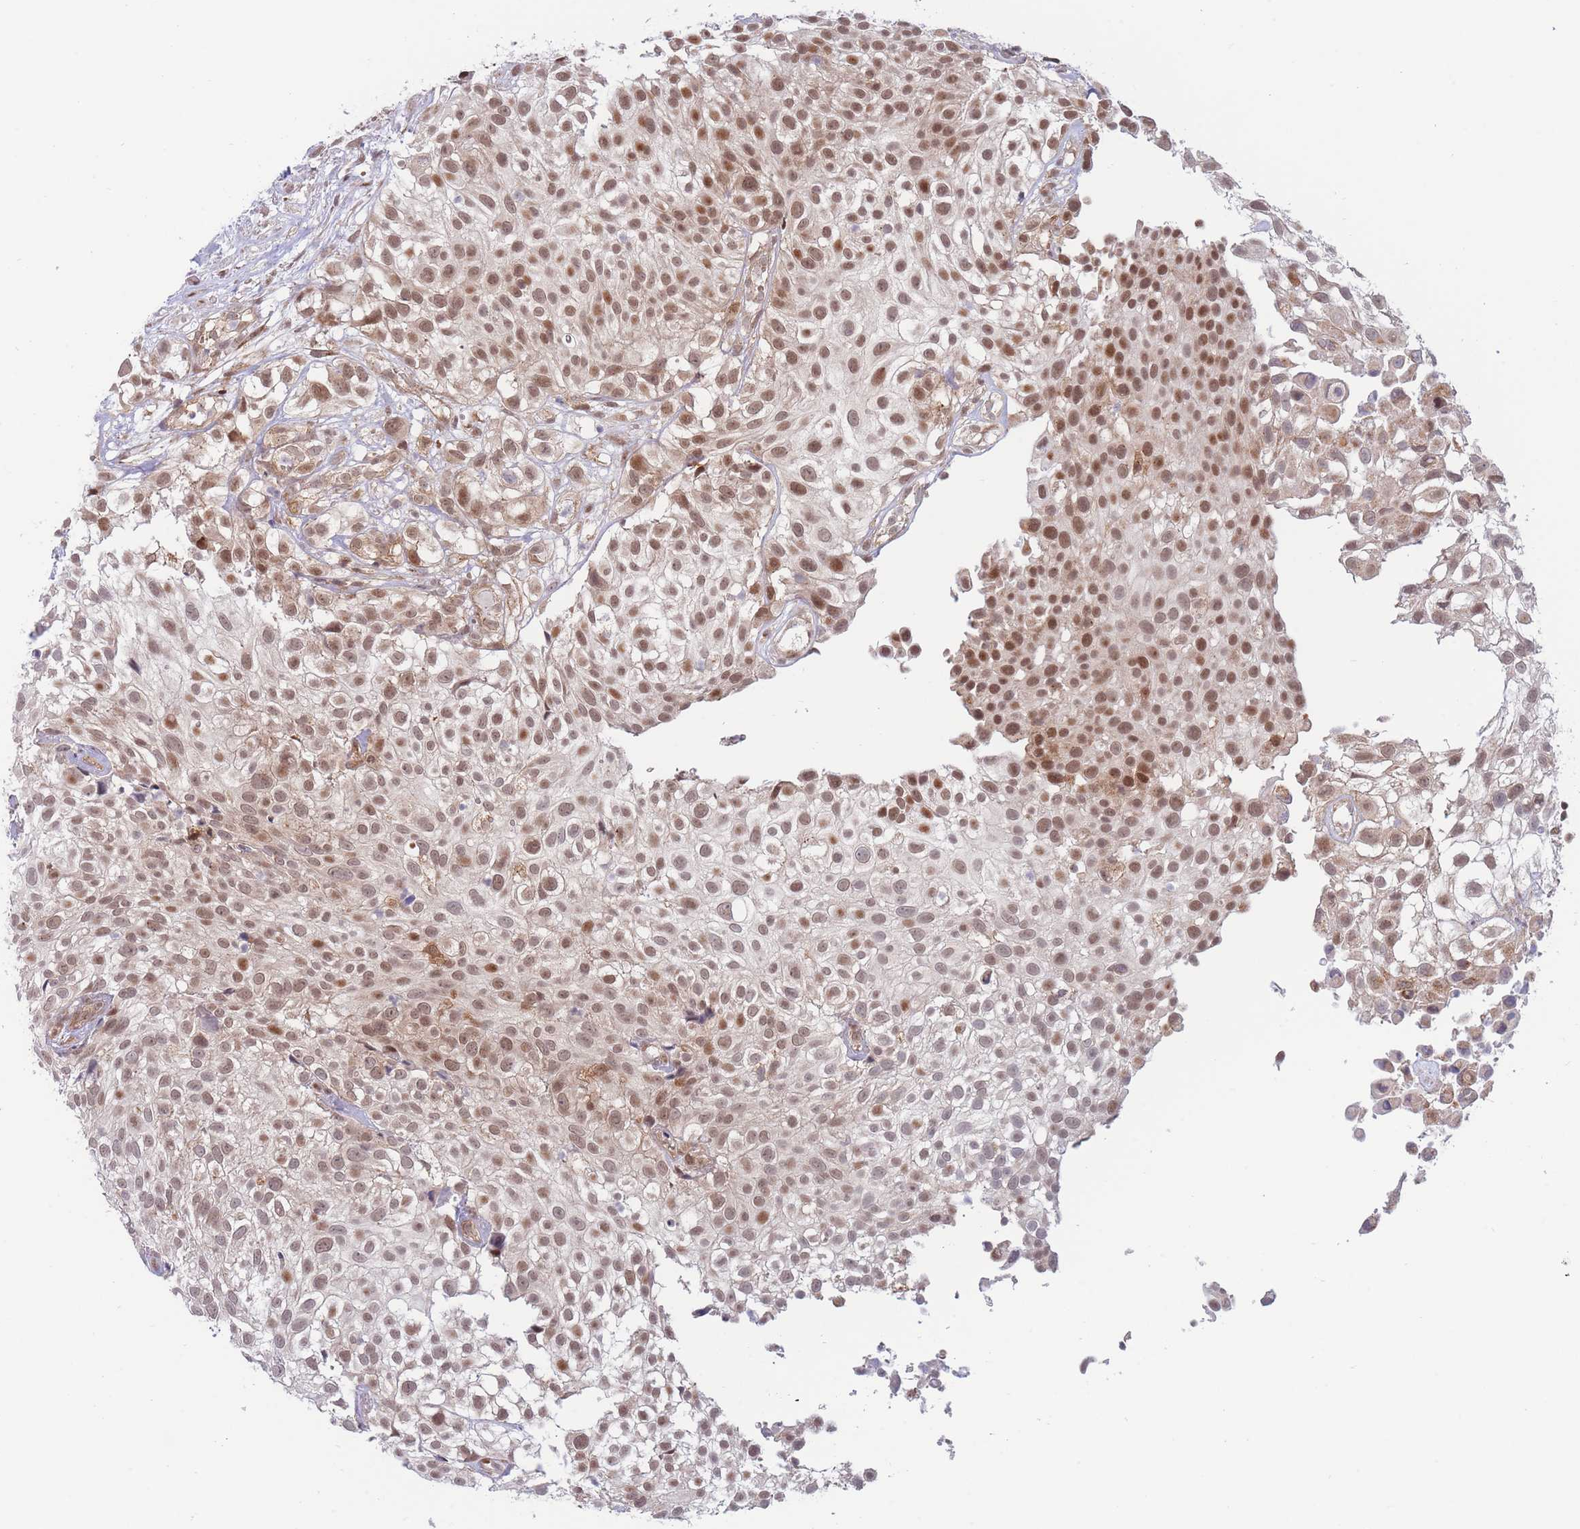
{"staining": {"intensity": "moderate", "quantity": ">75%", "location": "nuclear"}, "tissue": "urothelial cancer", "cell_type": "Tumor cells", "image_type": "cancer", "snomed": [{"axis": "morphology", "description": "Urothelial carcinoma, High grade"}, {"axis": "topography", "description": "Urinary bladder"}], "caption": "Immunohistochemistry (IHC) image of urothelial cancer stained for a protein (brown), which demonstrates medium levels of moderate nuclear expression in about >75% of tumor cells.", "gene": "BOD1L1", "patient": {"sex": "male", "age": 56}}